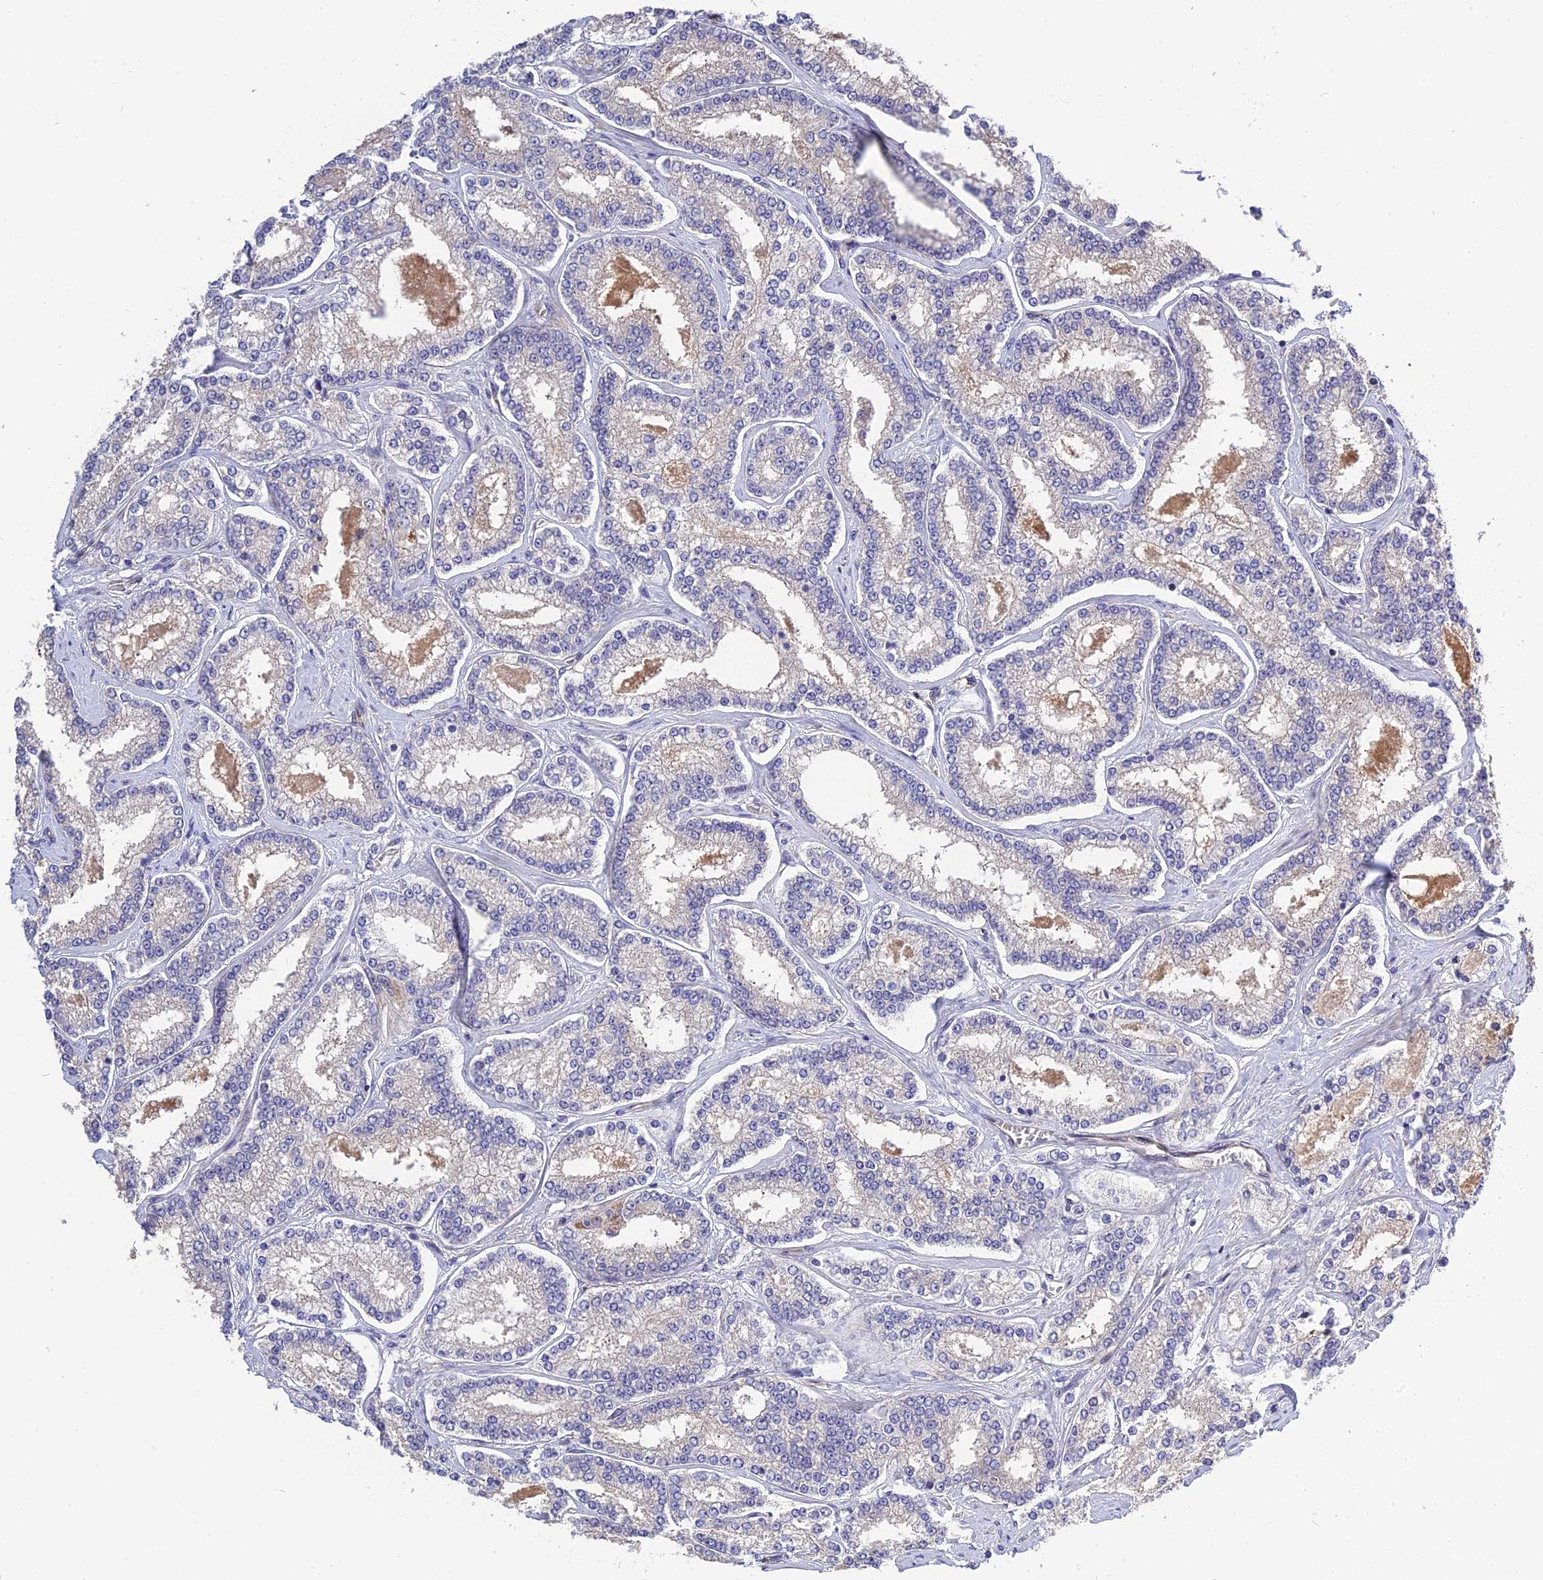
{"staining": {"intensity": "negative", "quantity": "none", "location": "none"}, "tissue": "prostate cancer", "cell_type": "Tumor cells", "image_type": "cancer", "snomed": [{"axis": "morphology", "description": "Normal tissue, NOS"}, {"axis": "morphology", "description": "Adenocarcinoma, High grade"}, {"axis": "topography", "description": "Prostate"}], "caption": "This is a image of immunohistochemistry (IHC) staining of prostate cancer (adenocarcinoma (high-grade)), which shows no positivity in tumor cells.", "gene": "MFSD2A", "patient": {"sex": "male", "age": 83}}